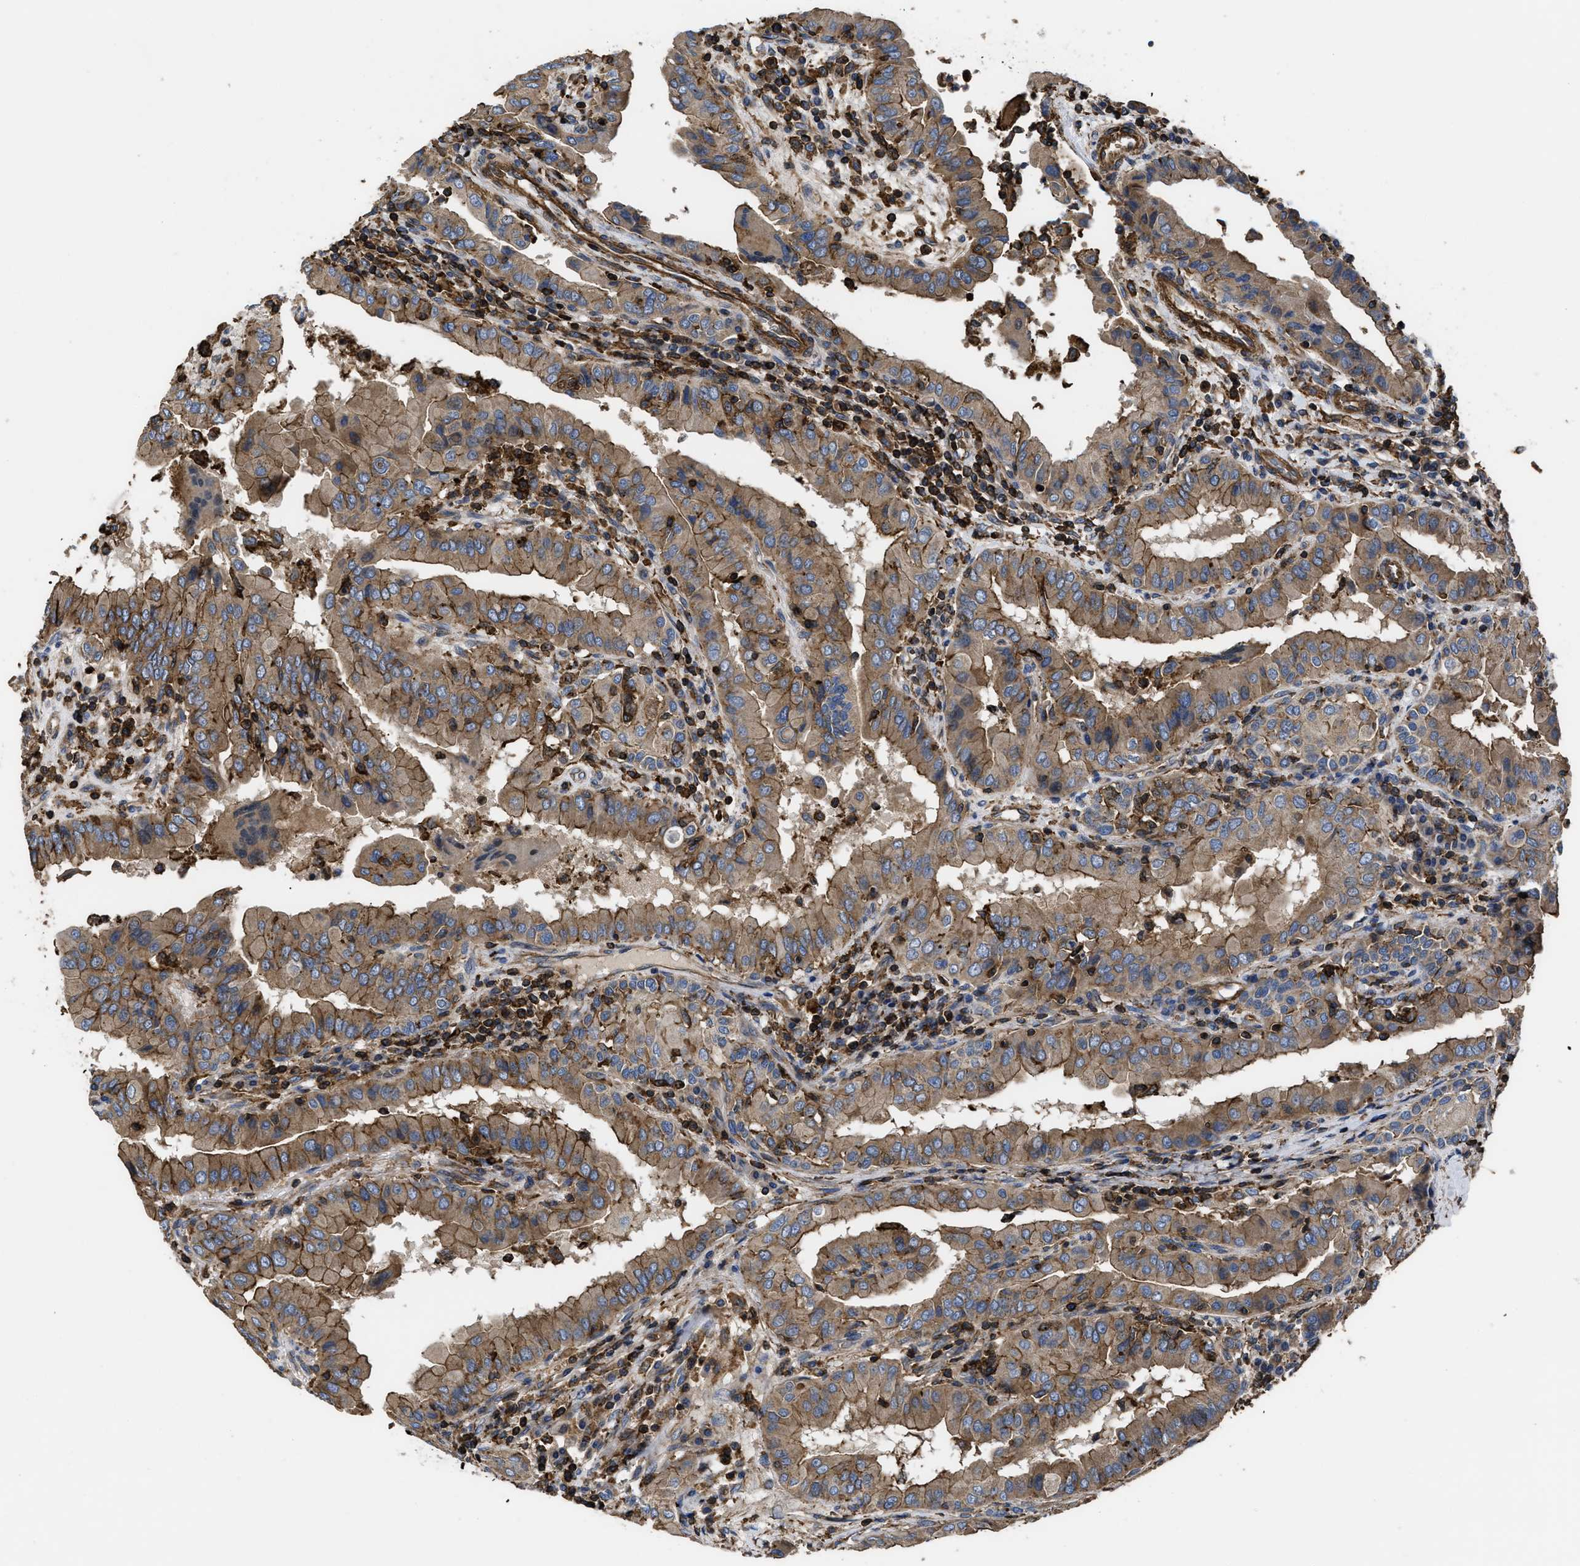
{"staining": {"intensity": "moderate", "quantity": ">75%", "location": "cytoplasmic/membranous"}, "tissue": "thyroid cancer", "cell_type": "Tumor cells", "image_type": "cancer", "snomed": [{"axis": "morphology", "description": "Papillary adenocarcinoma, NOS"}, {"axis": "topography", "description": "Thyroid gland"}], "caption": "An image showing moderate cytoplasmic/membranous positivity in approximately >75% of tumor cells in thyroid cancer, as visualized by brown immunohistochemical staining.", "gene": "SCUBE2", "patient": {"sex": "male", "age": 33}}